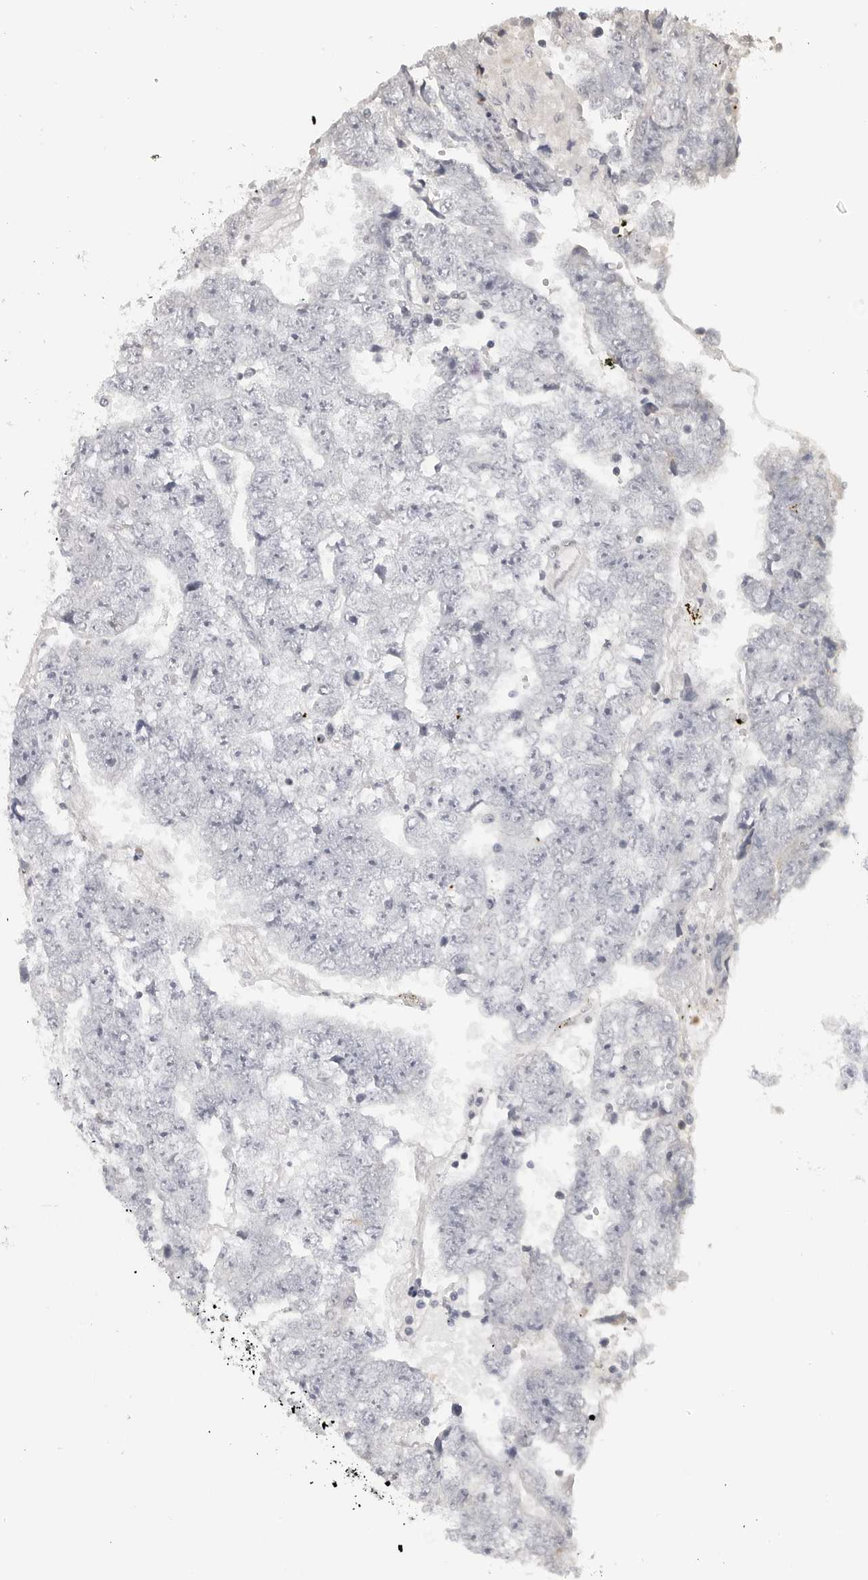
{"staining": {"intensity": "negative", "quantity": "none", "location": "none"}, "tissue": "testis cancer", "cell_type": "Tumor cells", "image_type": "cancer", "snomed": [{"axis": "morphology", "description": "Carcinoma, Embryonal, NOS"}, {"axis": "topography", "description": "Testis"}], "caption": "Immunohistochemical staining of human testis embryonal carcinoma demonstrates no significant positivity in tumor cells.", "gene": "MAP7D1", "patient": {"sex": "male", "age": 25}}